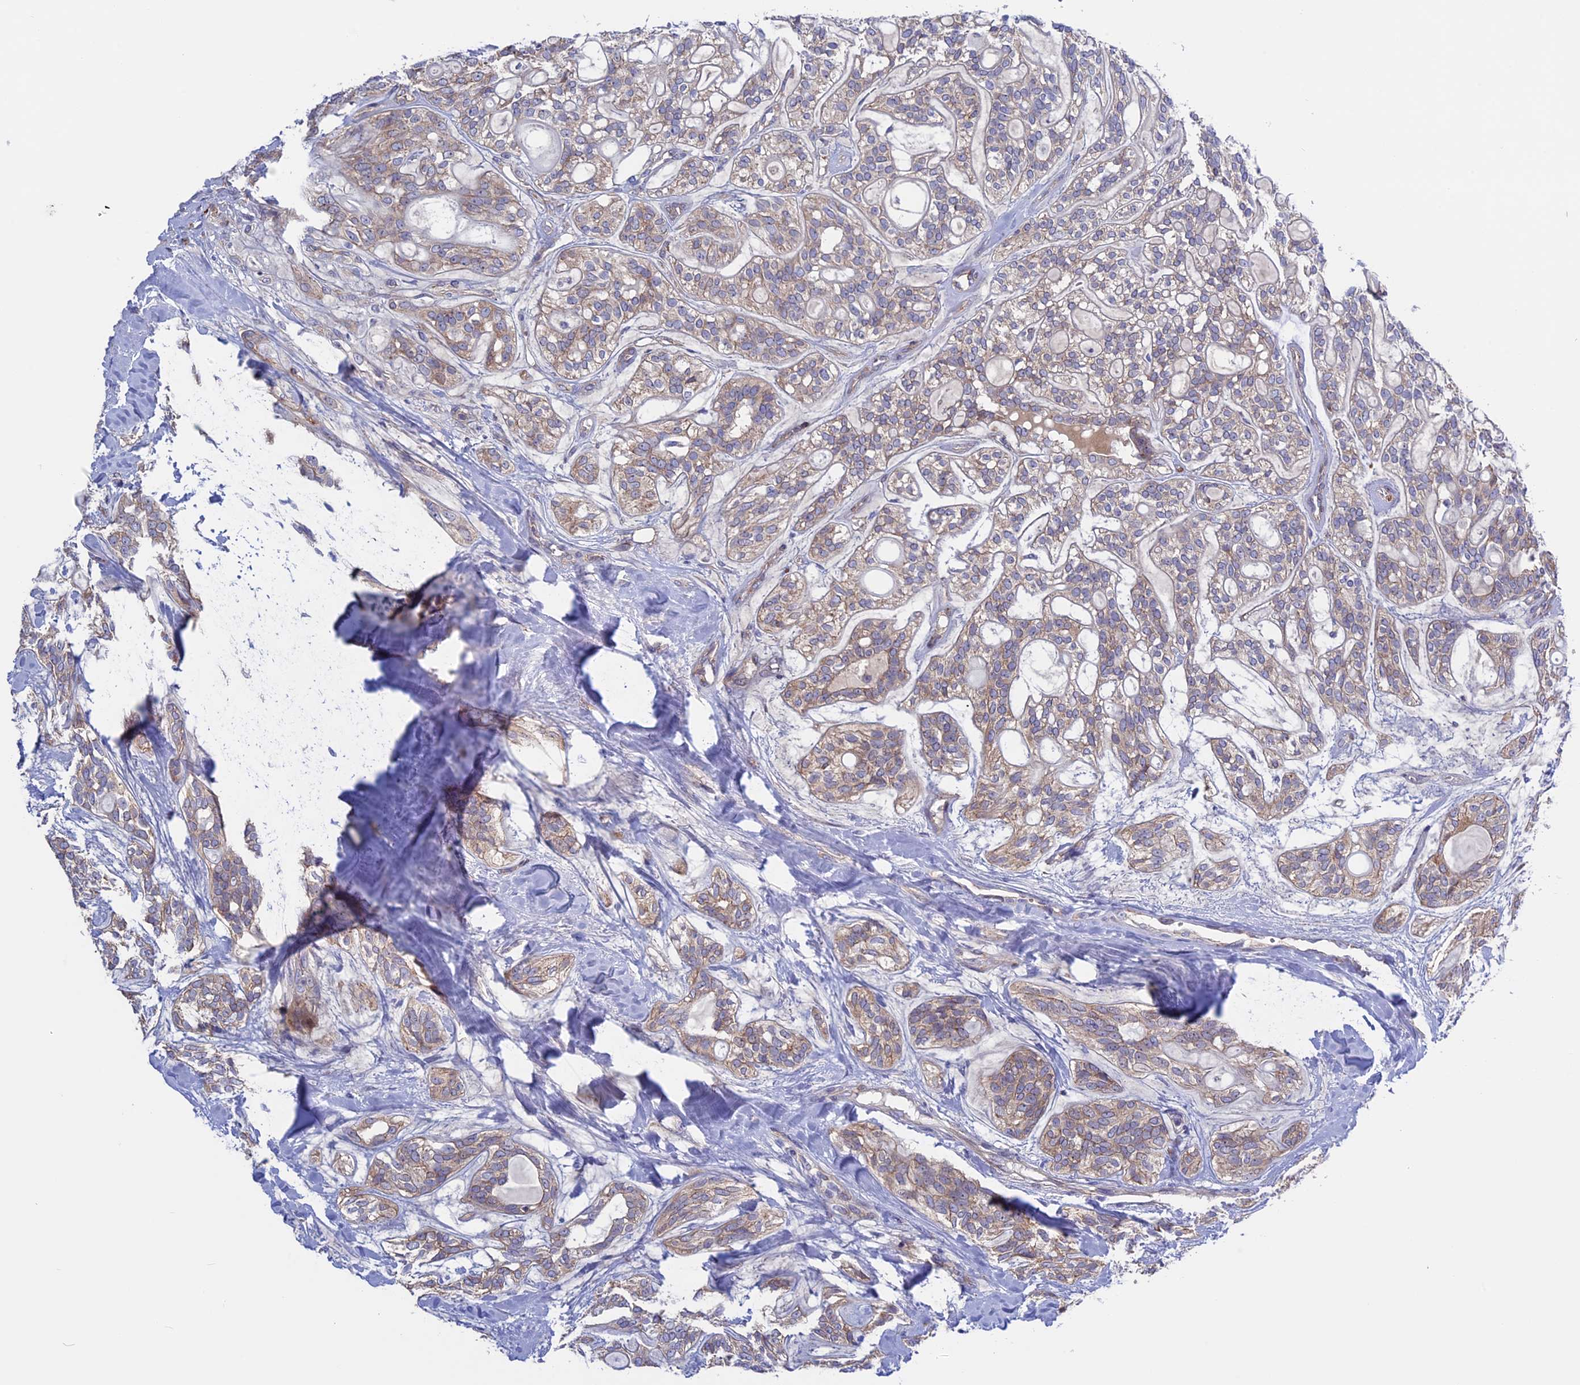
{"staining": {"intensity": "weak", "quantity": ">75%", "location": "cytoplasmic/membranous"}, "tissue": "head and neck cancer", "cell_type": "Tumor cells", "image_type": "cancer", "snomed": [{"axis": "morphology", "description": "Adenocarcinoma, NOS"}, {"axis": "topography", "description": "Head-Neck"}], "caption": "Head and neck cancer stained with a brown dye demonstrates weak cytoplasmic/membranous positive expression in about >75% of tumor cells.", "gene": "ETFDH", "patient": {"sex": "male", "age": 66}}